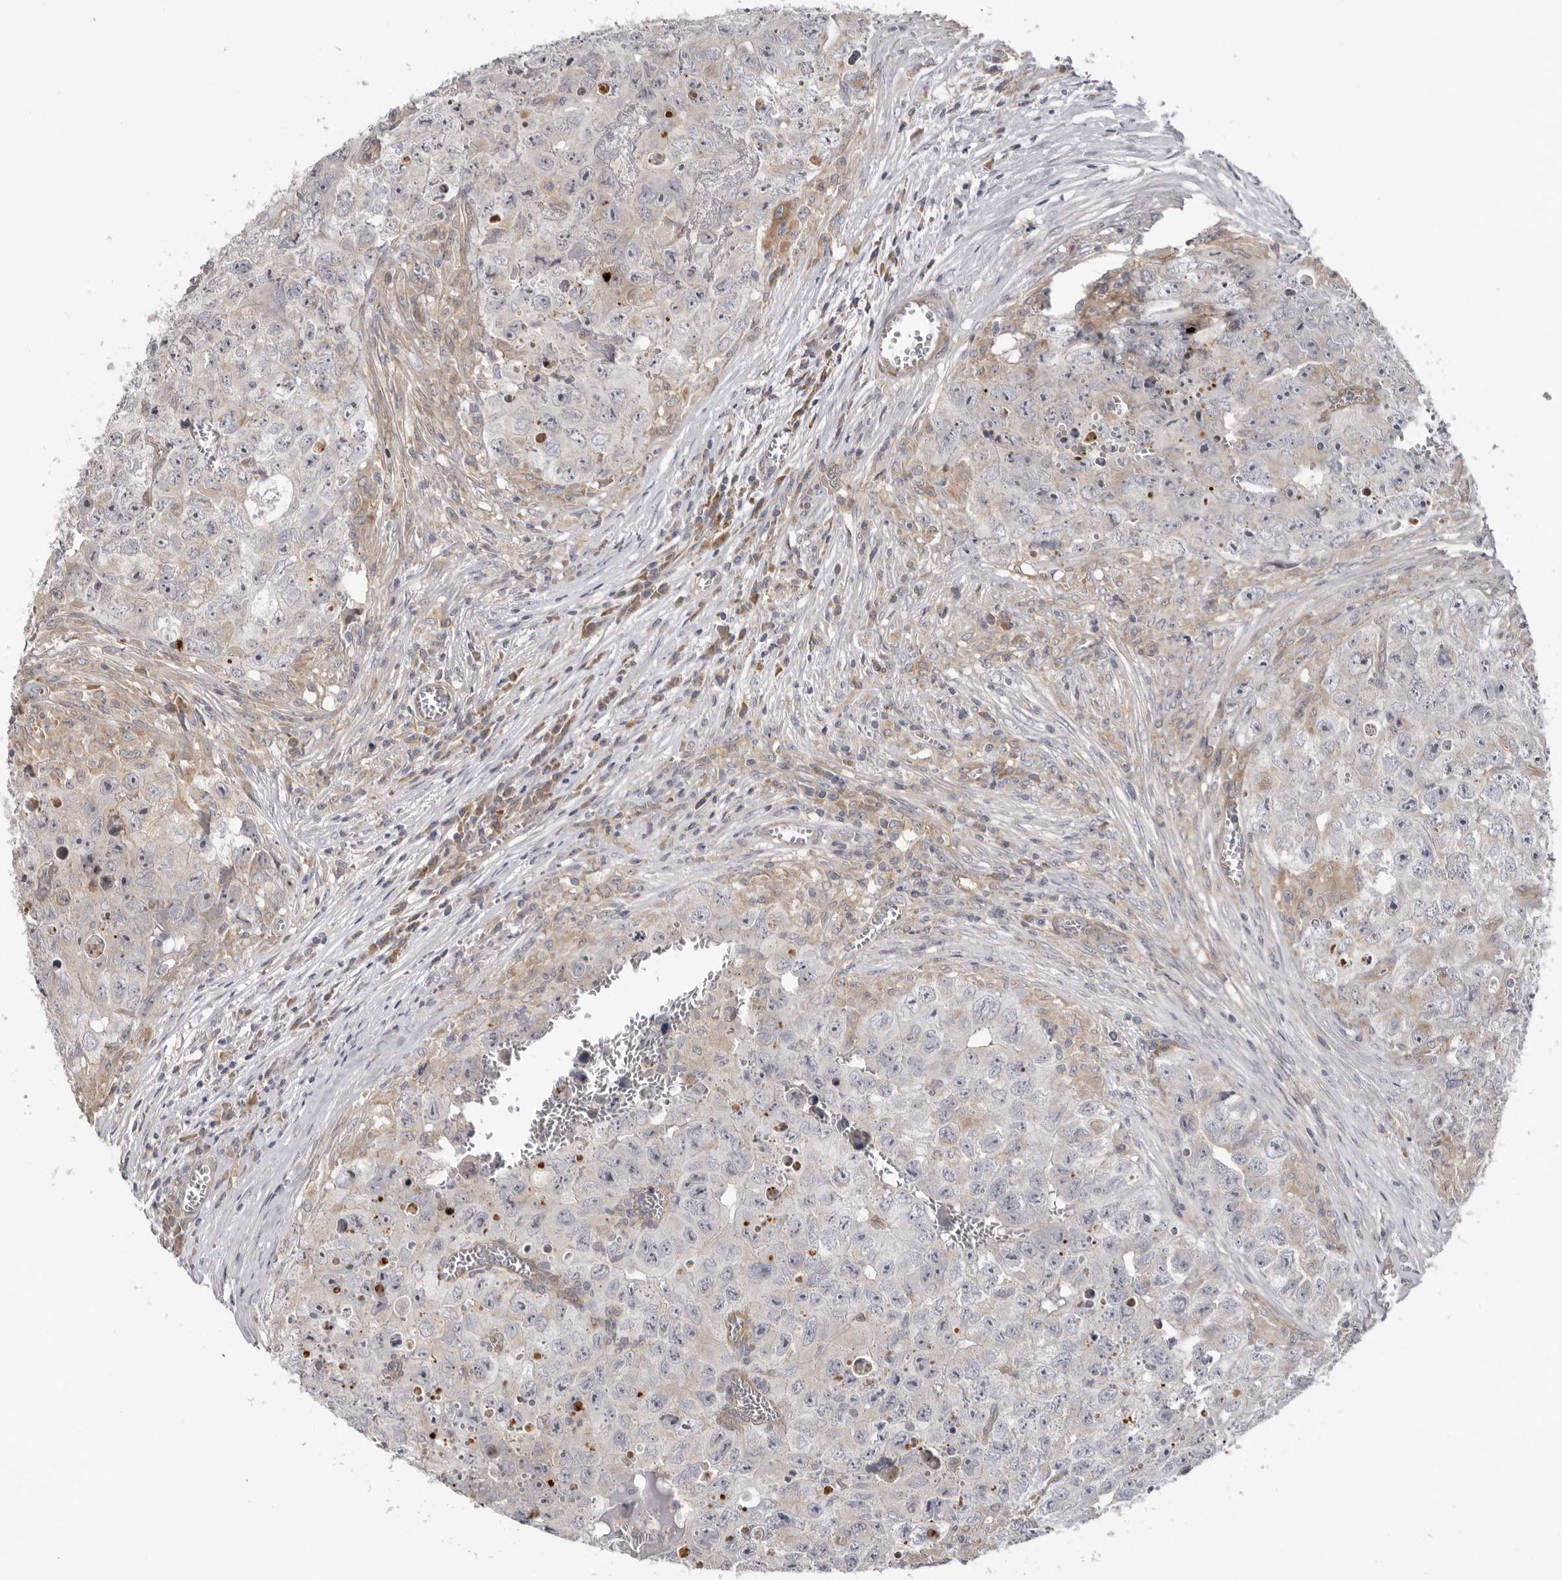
{"staining": {"intensity": "negative", "quantity": "none", "location": "none"}, "tissue": "testis cancer", "cell_type": "Tumor cells", "image_type": "cancer", "snomed": [{"axis": "morphology", "description": "Seminoma, NOS"}, {"axis": "morphology", "description": "Carcinoma, Embryonal, NOS"}, {"axis": "topography", "description": "Testis"}], "caption": "Tumor cells show no significant protein expression in testis cancer (embryonal carcinoma).", "gene": "BAD", "patient": {"sex": "male", "age": 43}}